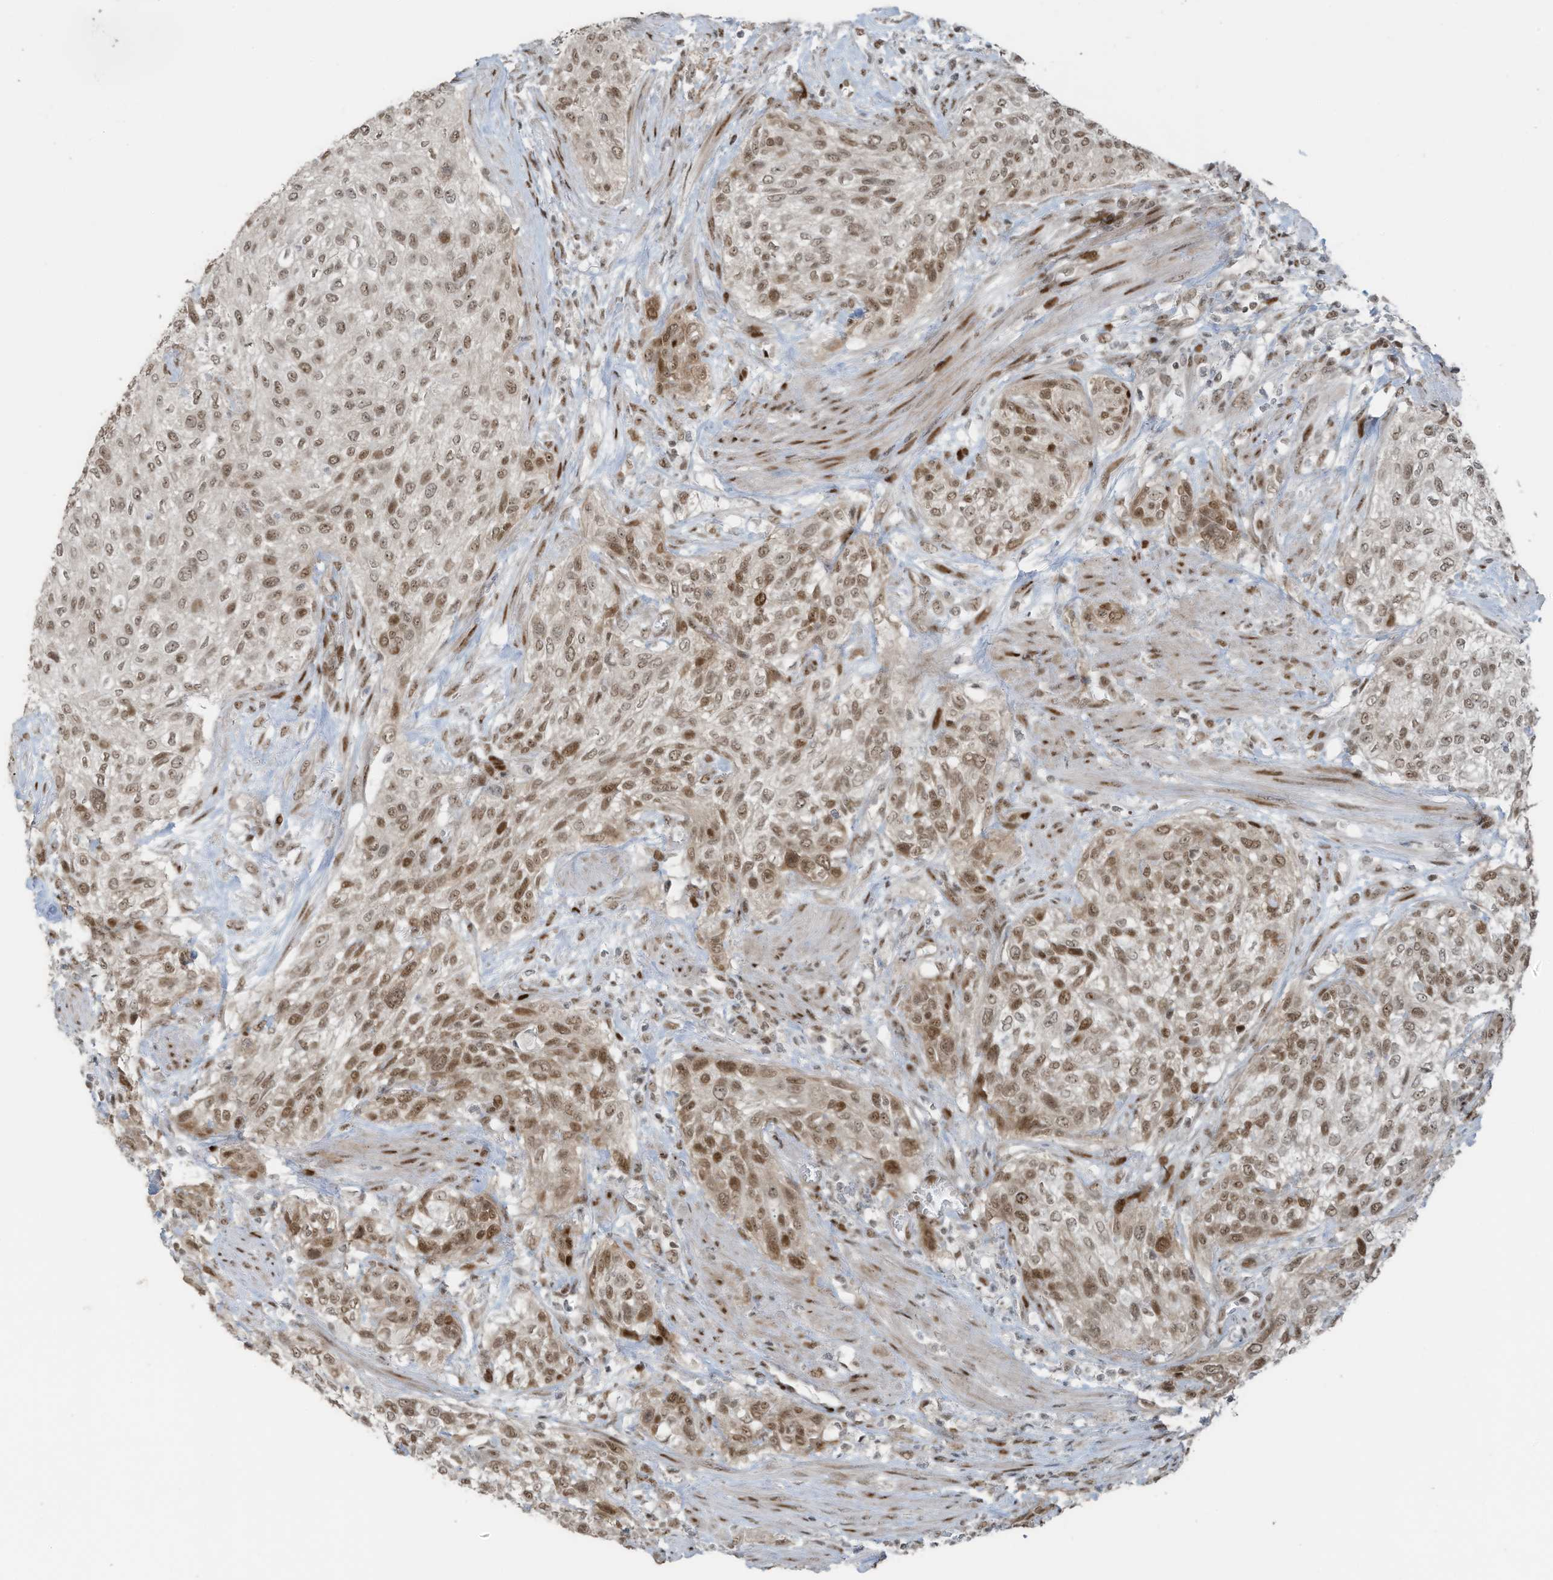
{"staining": {"intensity": "moderate", "quantity": ">75%", "location": "nuclear"}, "tissue": "urothelial cancer", "cell_type": "Tumor cells", "image_type": "cancer", "snomed": [{"axis": "morphology", "description": "Urothelial carcinoma, High grade"}, {"axis": "topography", "description": "Urinary bladder"}], "caption": "A high-resolution image shows IHC staining of urothelial carcinoma (high-grade), which displays moderate nuclear staining in approximately >75% of tumor cells. (IHC, brightfield microscopy, high magnification).", "gene": "PCNP", "patient": {"sex": "male", "age": 35}}